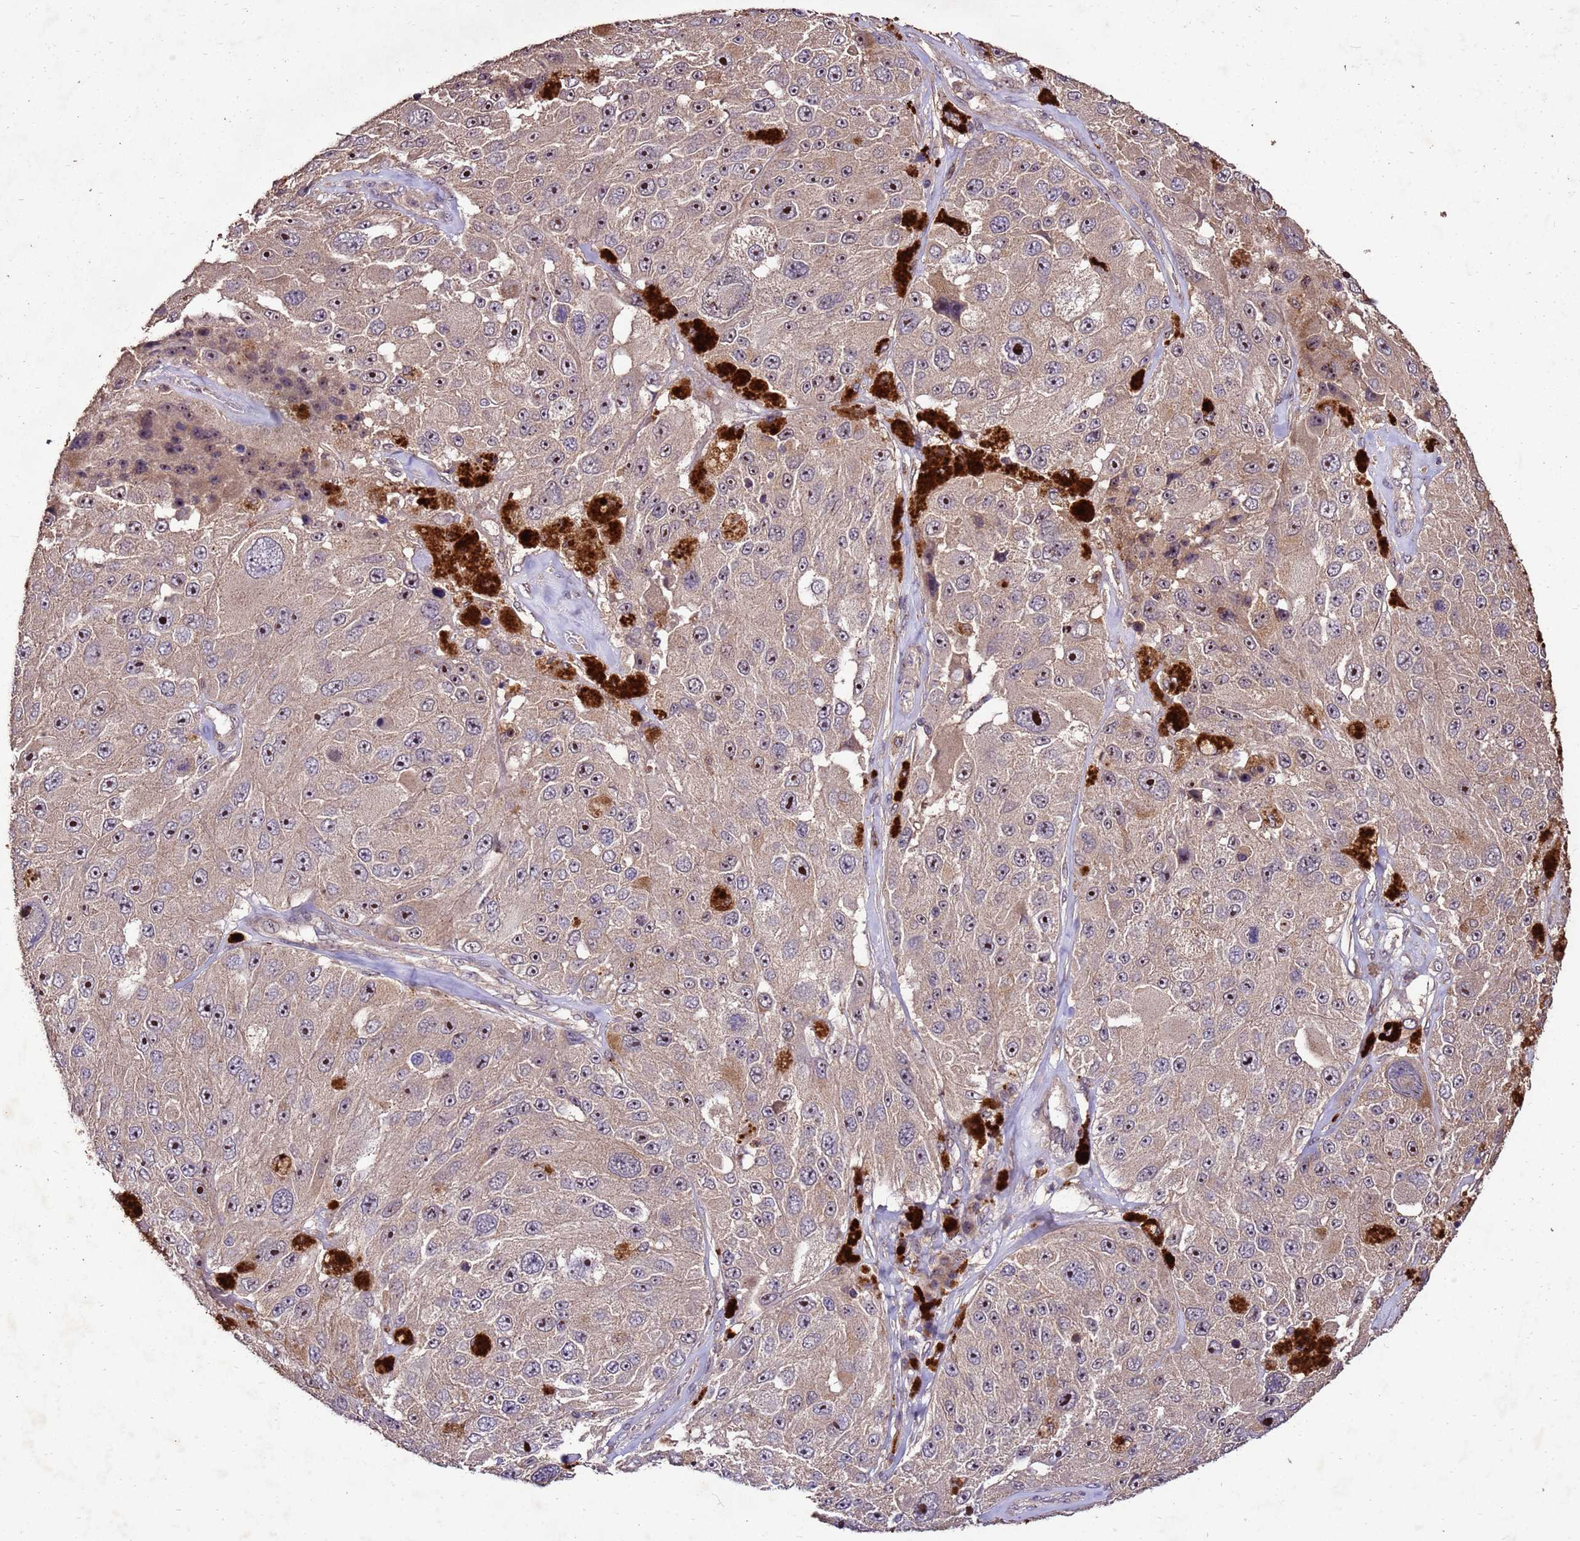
{"staining": {"intensity": "weak", "quantity": ">75%", "location": "cytoplasmic/membranous"}, "tissue": "melanoma", "cell_type": "Tumor cells", "image_type": "cancer", "snomed": [{"axis": "morphology", "description": "Malignant melanoma, Metastatic site"}, {"axis": "topography", "description": "Lymph node"}], "caption": "Approximately >75% of tumor cells in human malignant melanoma (metastatic site) exhibit weak cytoplasmic/membranous protein expression as visualized by brown immunohistochemical staining.", "gene": "TOR4A", "patient": {"sex": "male", "age": 62}}